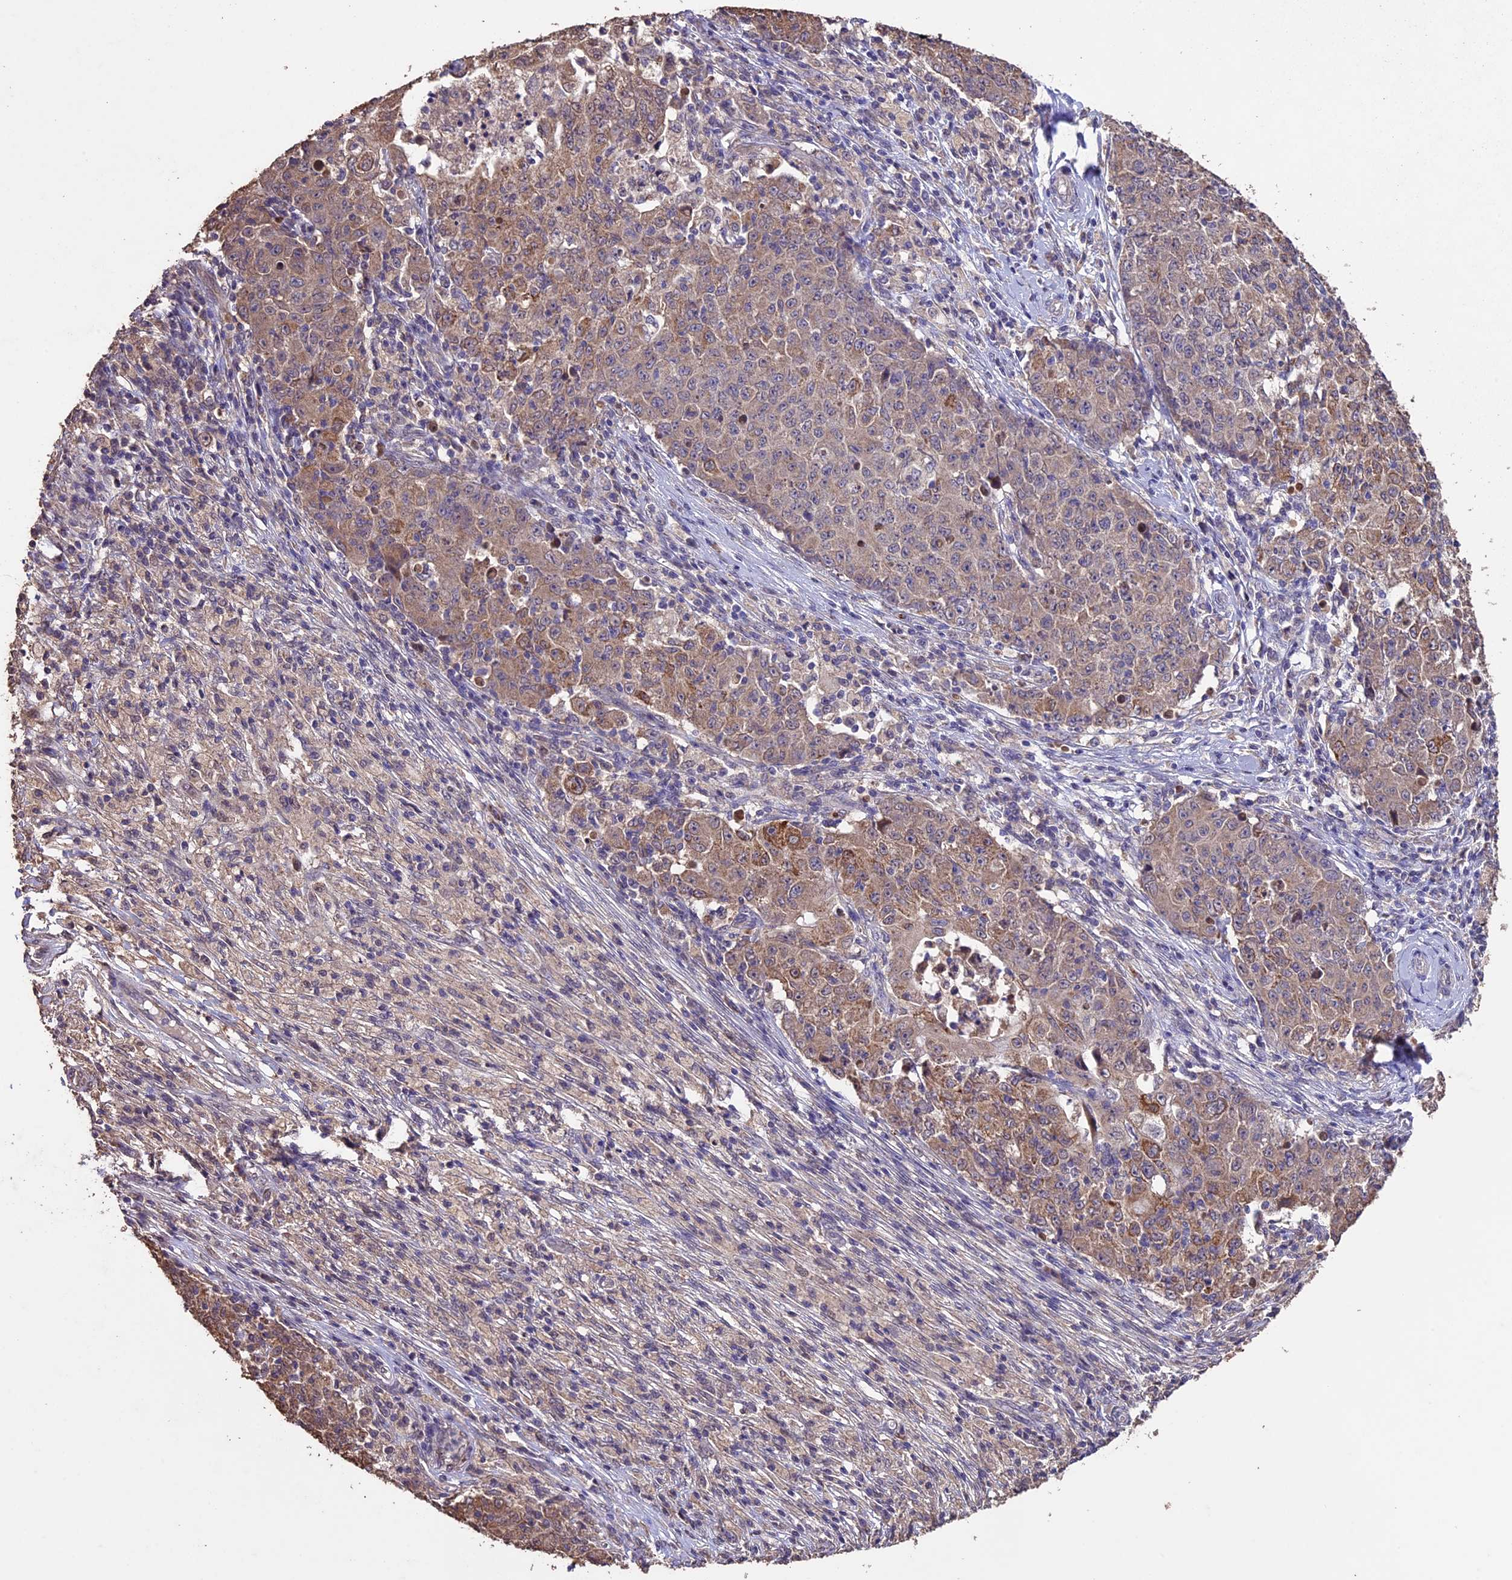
{"staining": {"intensity": "weak", "quantity": ">75%", "location": "cytoplasmic/membranous"}, "tissue": "ovarian cancer", "cell_type": "Tumor cells", "image_type": "cancer", "snomed": [{"axis": "morphology", "description": "Carcinoma, endometroid"}, {"axis": "topography", "description": "Ovary"}], "caption": "A photomicrograph of human ovarian cancer (endometroid carcinoma) stained for a protein exhibits weak cytoplasmic/membranous brown staining in tumor cells.", "gene": "DIS3L", "patient": {"sex": "female", "age": 42}}